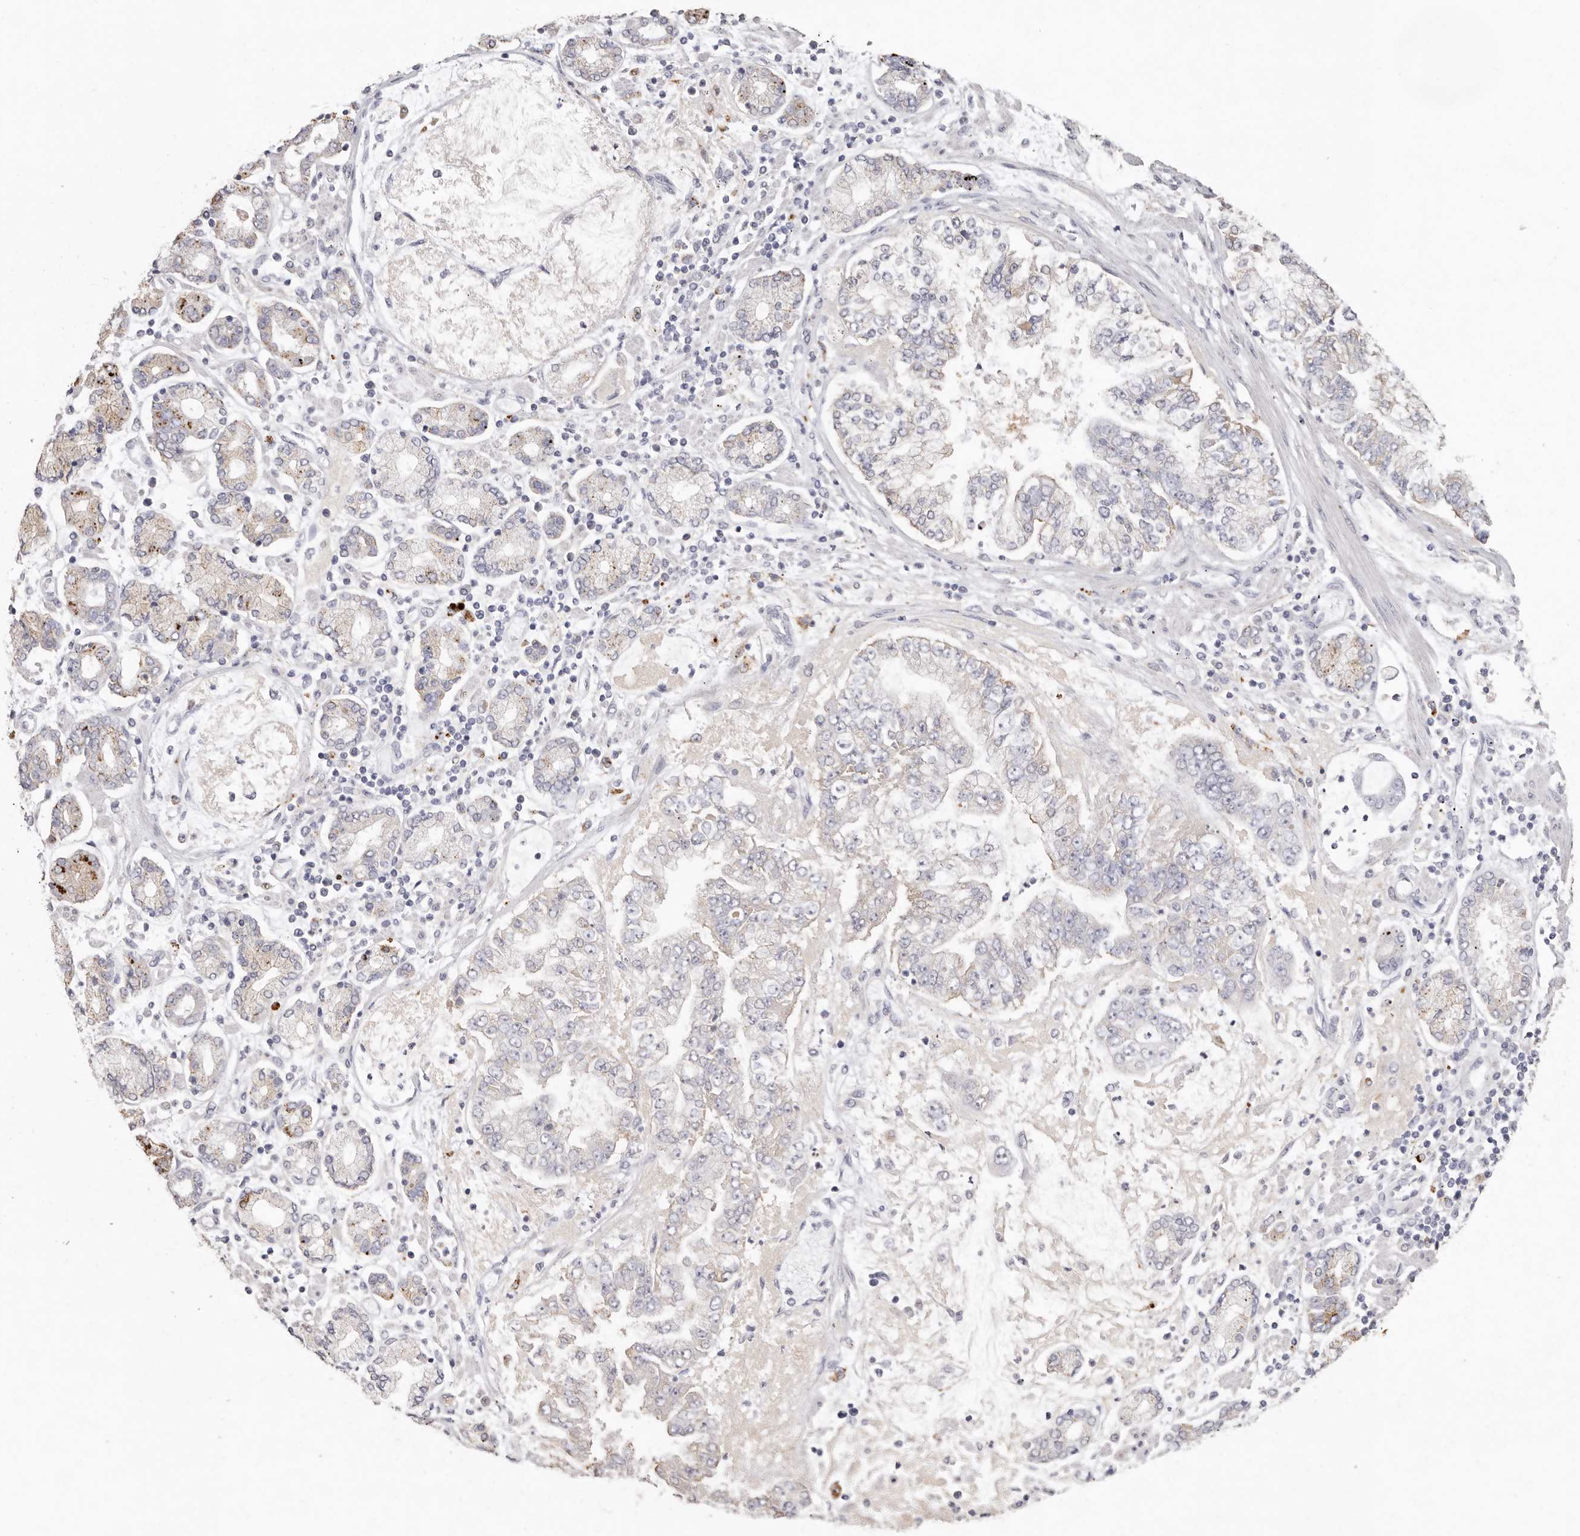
{"staining": {"intensity": "weak", "quantity": "<25%", "location": "cytoplasmic/membranous"}, "tissue": "stomach cancer", "cell_type": "Tumor cells", "image_type": "cancer", "snomed": [{"axis": "morphology", "description": "Adenocarcinoma, NOS"}, {"axis": "topography", "description": "Stomach"}], "caption": "High power microscopy photomicrograph of an immunohistochemistry micrograph of adenocarcinoma (stomach), revealing no significant staining in tumor cells.", "gene": "FAM185A", "patient": {"sex": "male", "age": 76}}